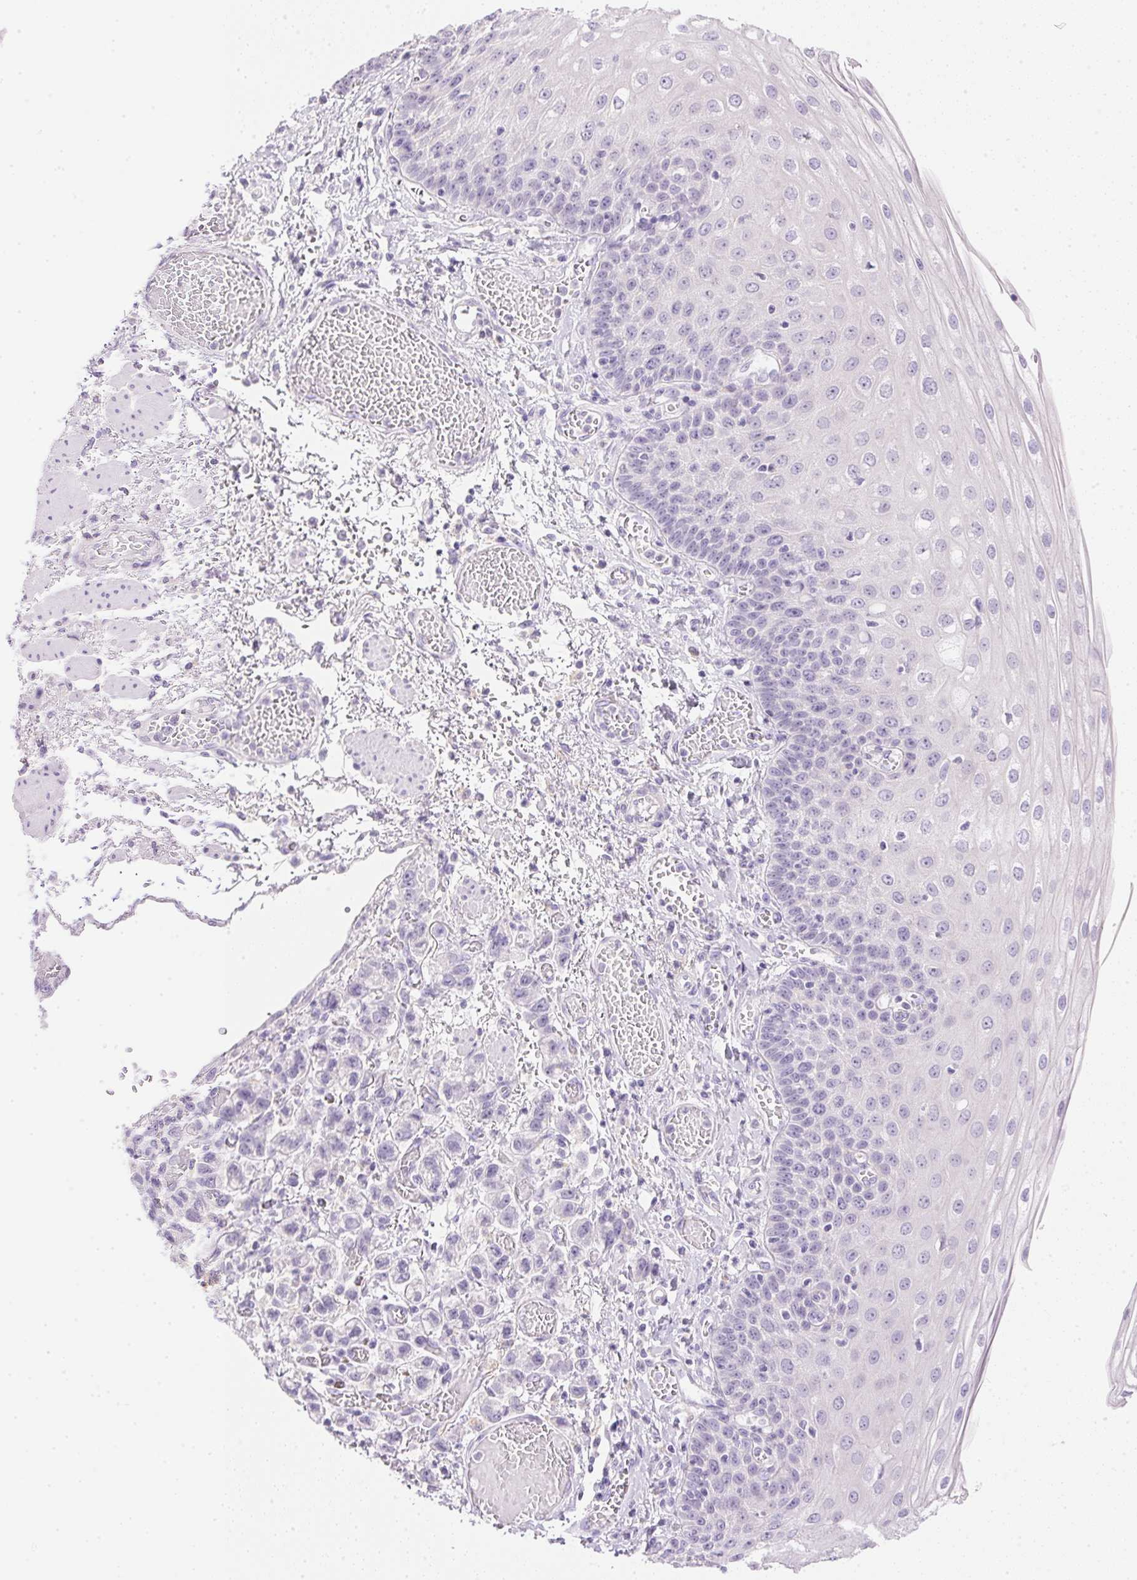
{"staining": {"intensity": "negative", "quantity": "none", "location": "none"}, "tissue": "esophagus", "cell_type": "Squamous epithelial cells", "image_type": "normal", "snomed": [{"axis": "morphology", "description": "Normal tissue, NOS"}, {"axis": "morphology", "description": "Adenocarcinoma, NOS"}, {"axis": "topography", "description": "Esophagus"}], "caption": "High magnification brightfield microscopy of benign esophagus stained with DAB (3,3'-diaminobenzidine) (brown) and counterstained with hematoxylin (blue): squamous epithelial cells show no significant staining.", "gene": "ATP6V1G3", "patient": {"sex": "male", "age": 81}}